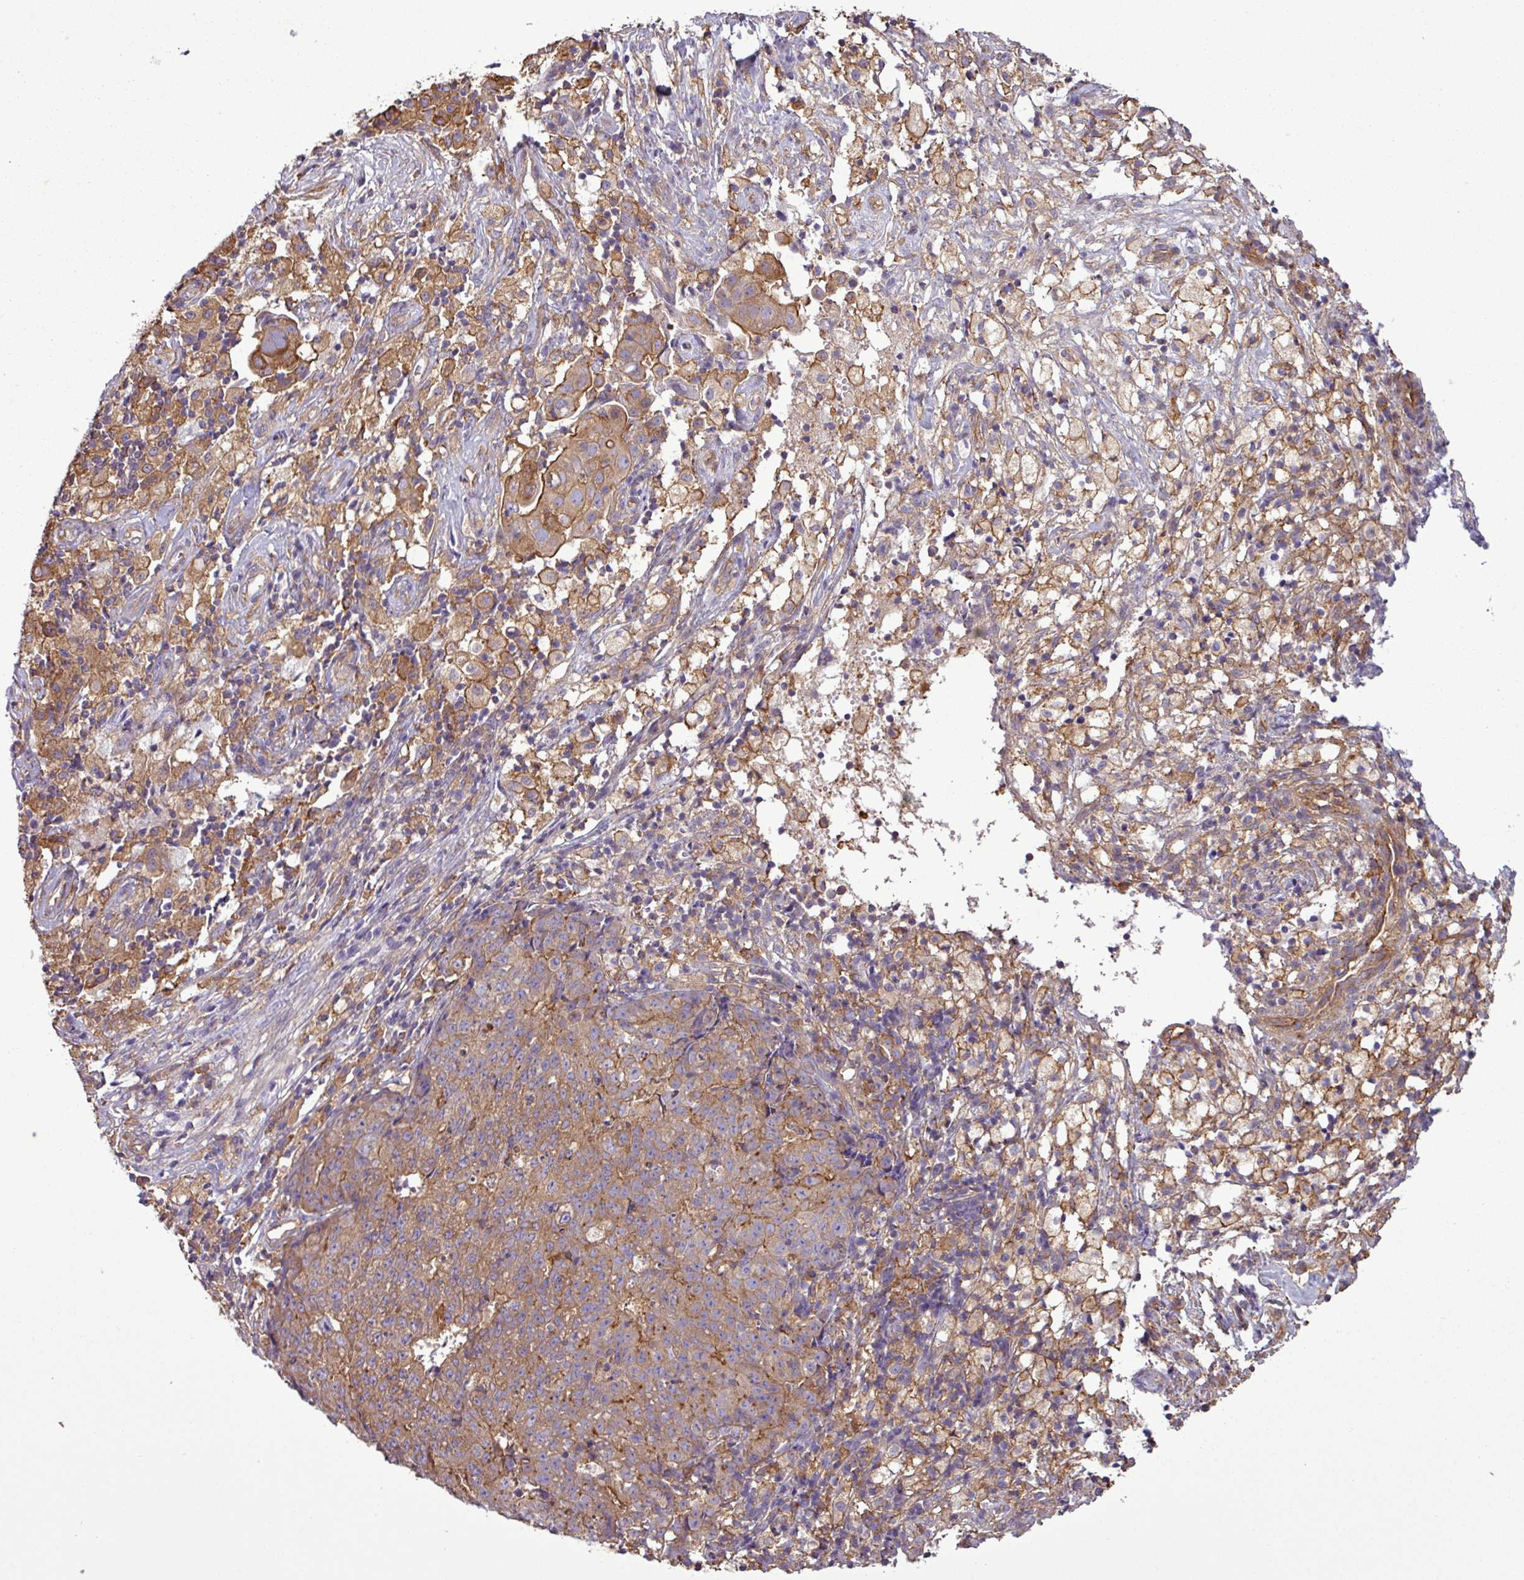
{"staining": {"intensity": "moderate", "quantity": ">75%", "location": "cytoplasmic/membranous"}, "tissue": "ovarian cancer", "cell_type": "Tumor cells", "image_type": "cancer", "snomed": [{"axis": "morphology", "description": "Carcinoma, endometroid"}, {"axis": "topography", "description": "Ovary"}], "caption": "IHC photomicrograph of human ovarian cancer (endometroid carcinoma) stained for a protein (brown), which reveals medium levels of moderate cytoplasmic/membranous expression in about >75% of tumor cells.", "gene": "PACSIN2", "patient": {"sex": "female", "age": 42}}